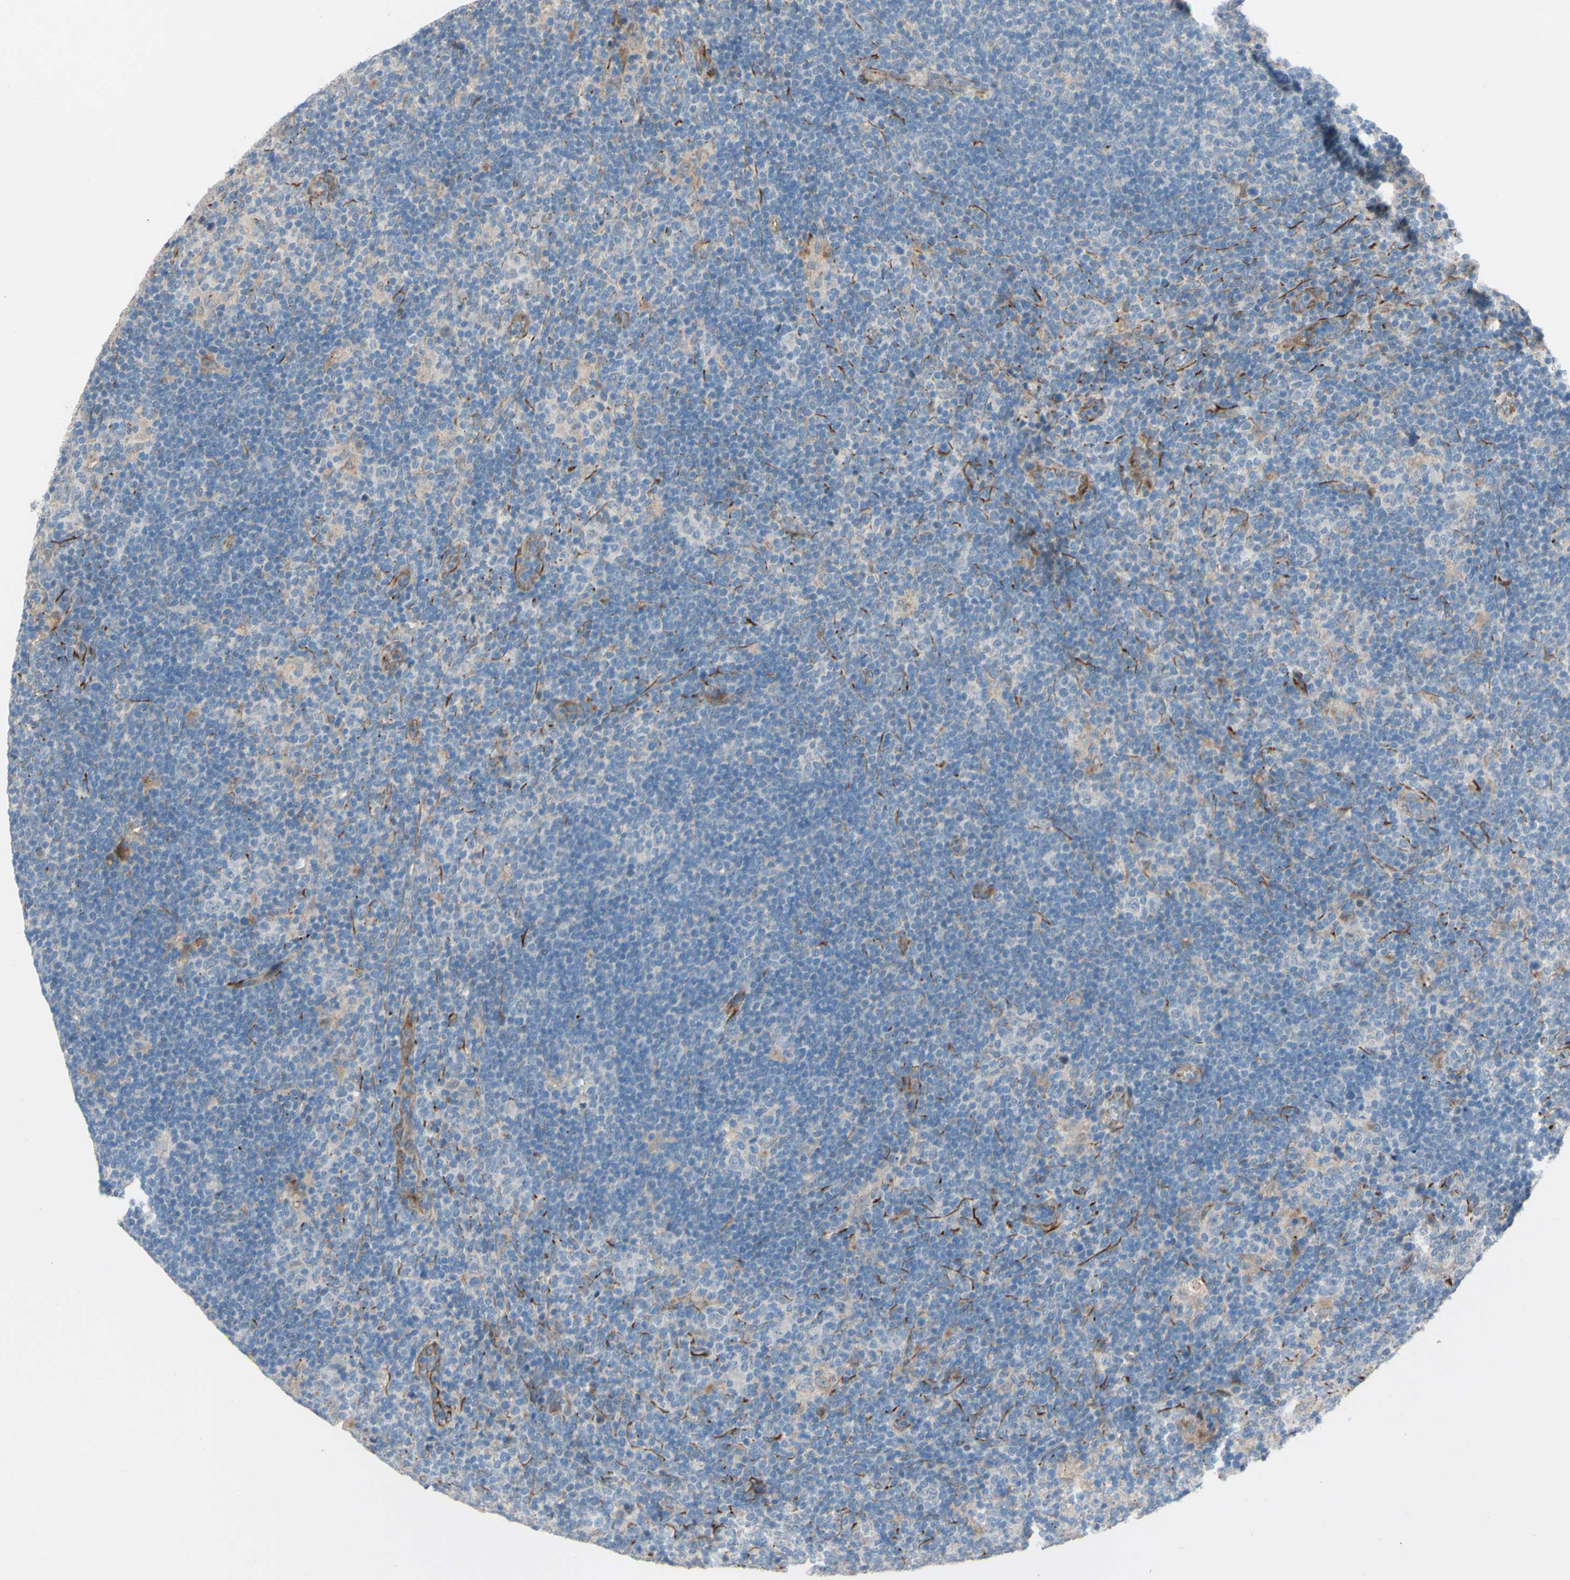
{"staining": {"intensity": "weak", "quantity": "<25%", "location": "cytoplasmic/membranous"}, "tissue": "lymphoma", "cell_type": "Tumor cells", "image_type": "cancer", "snomed": [{"axis": "morphology", "description": "Hodgkin's disease, NOS"}, {"axis": "topography", "description": "Lymph node"}], "caption": "High power microscopy micrograph of an immunohistochemistry (IHC) photomicrograph of Hodgkin's disease, revealing no significant positivity in tumor cells.", "gene": "CDCP1", "patient": {"sex": "female", "age": 57}}